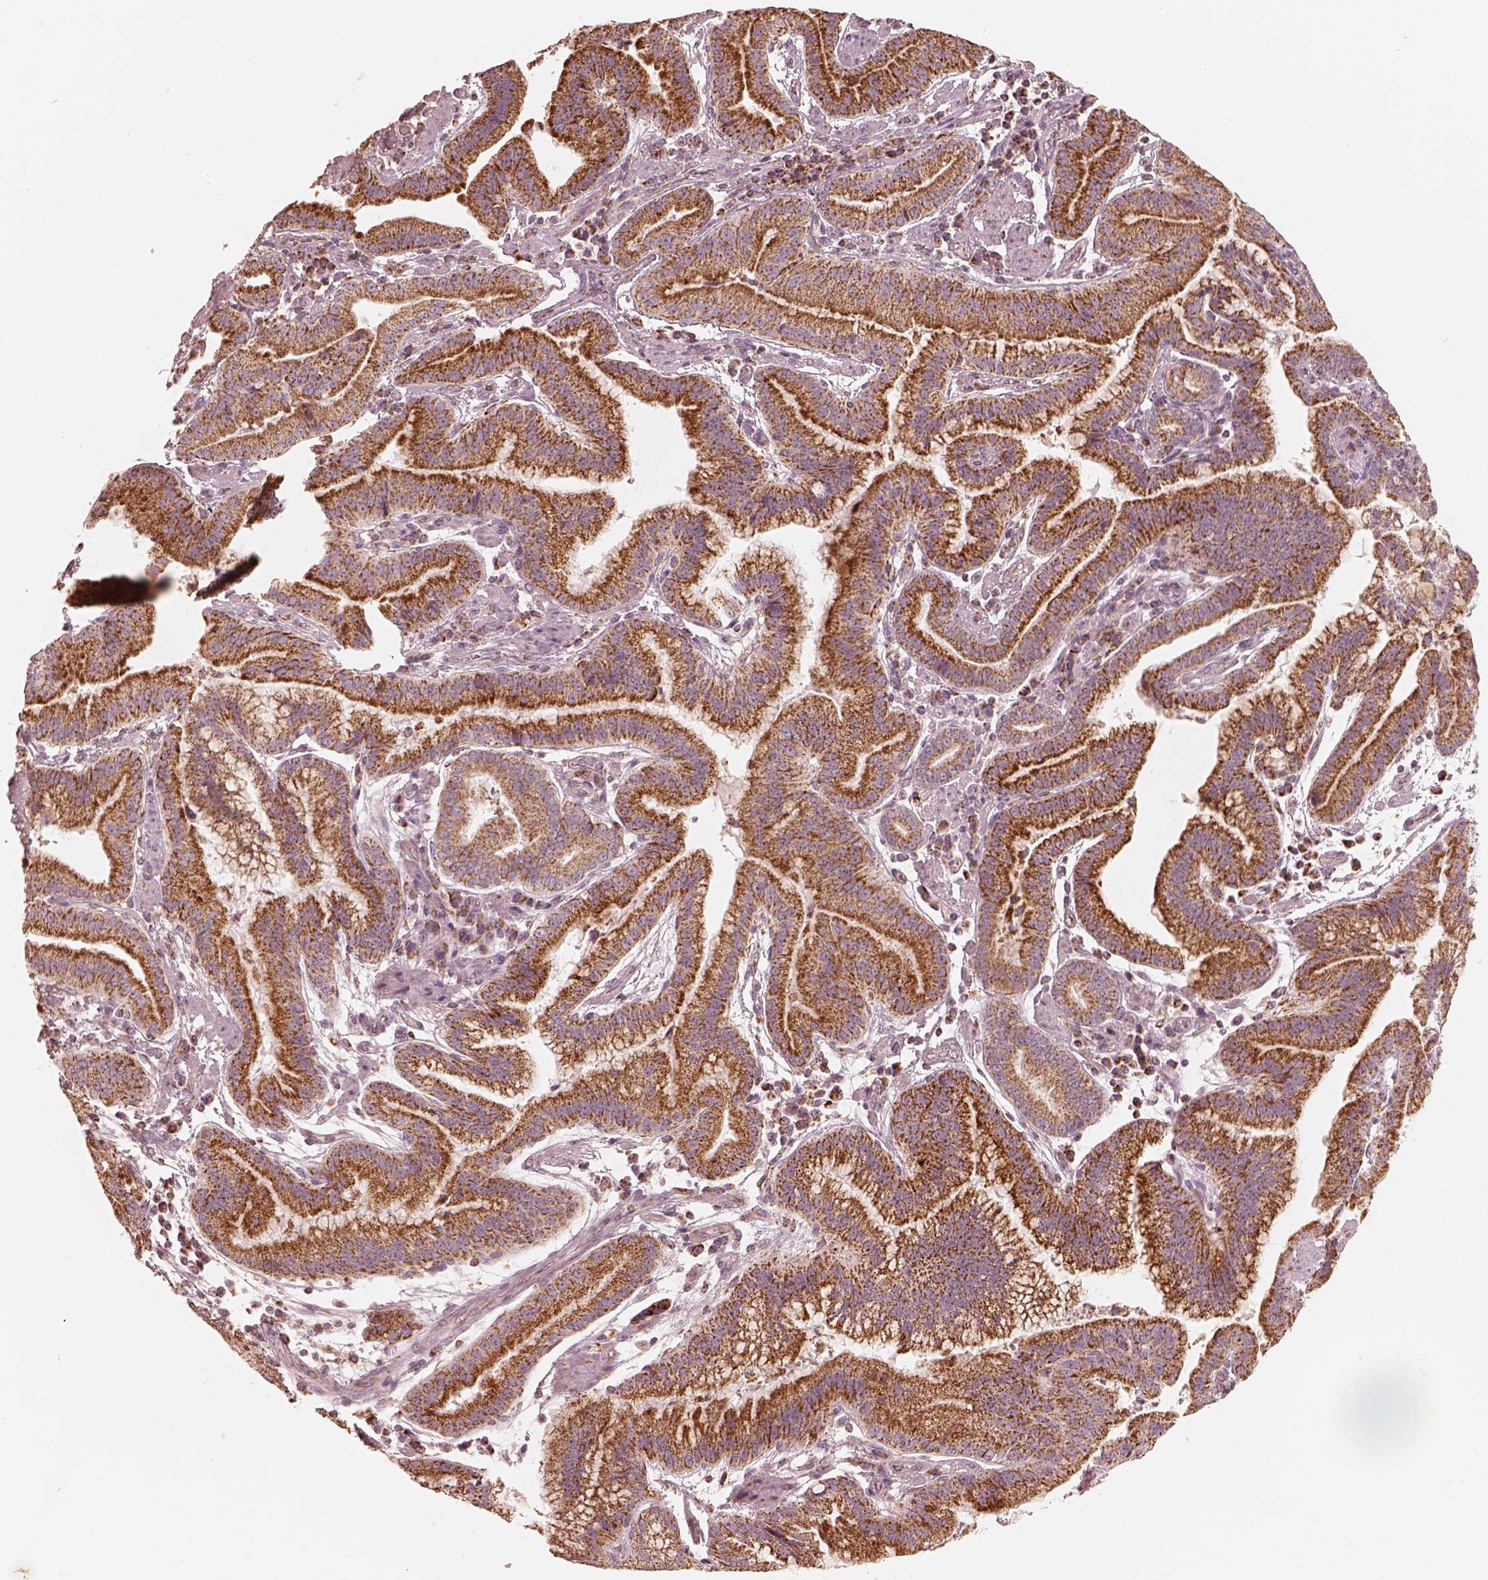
{"staining": {"intensity": "strong", "quantity": ">75%", "location": "cytoplasmic/membranous"}, "tissue": "stomach cancer", "cell_type": "Tumor cells", "image_type": "cancer", "snomed": [{"axis": "morphology", "description": "Adenocarcinoma, NOS"}, {"axis": "topography", "description": "Stomach"}], "caption": "IHC of stomach adenocarcinoma displays high levels of strong cytoplasmic/membranous positivity in about >75% of tumor cells.", "gene": "ENTPD6", "patient": {"sex": "male", "age": 83}}